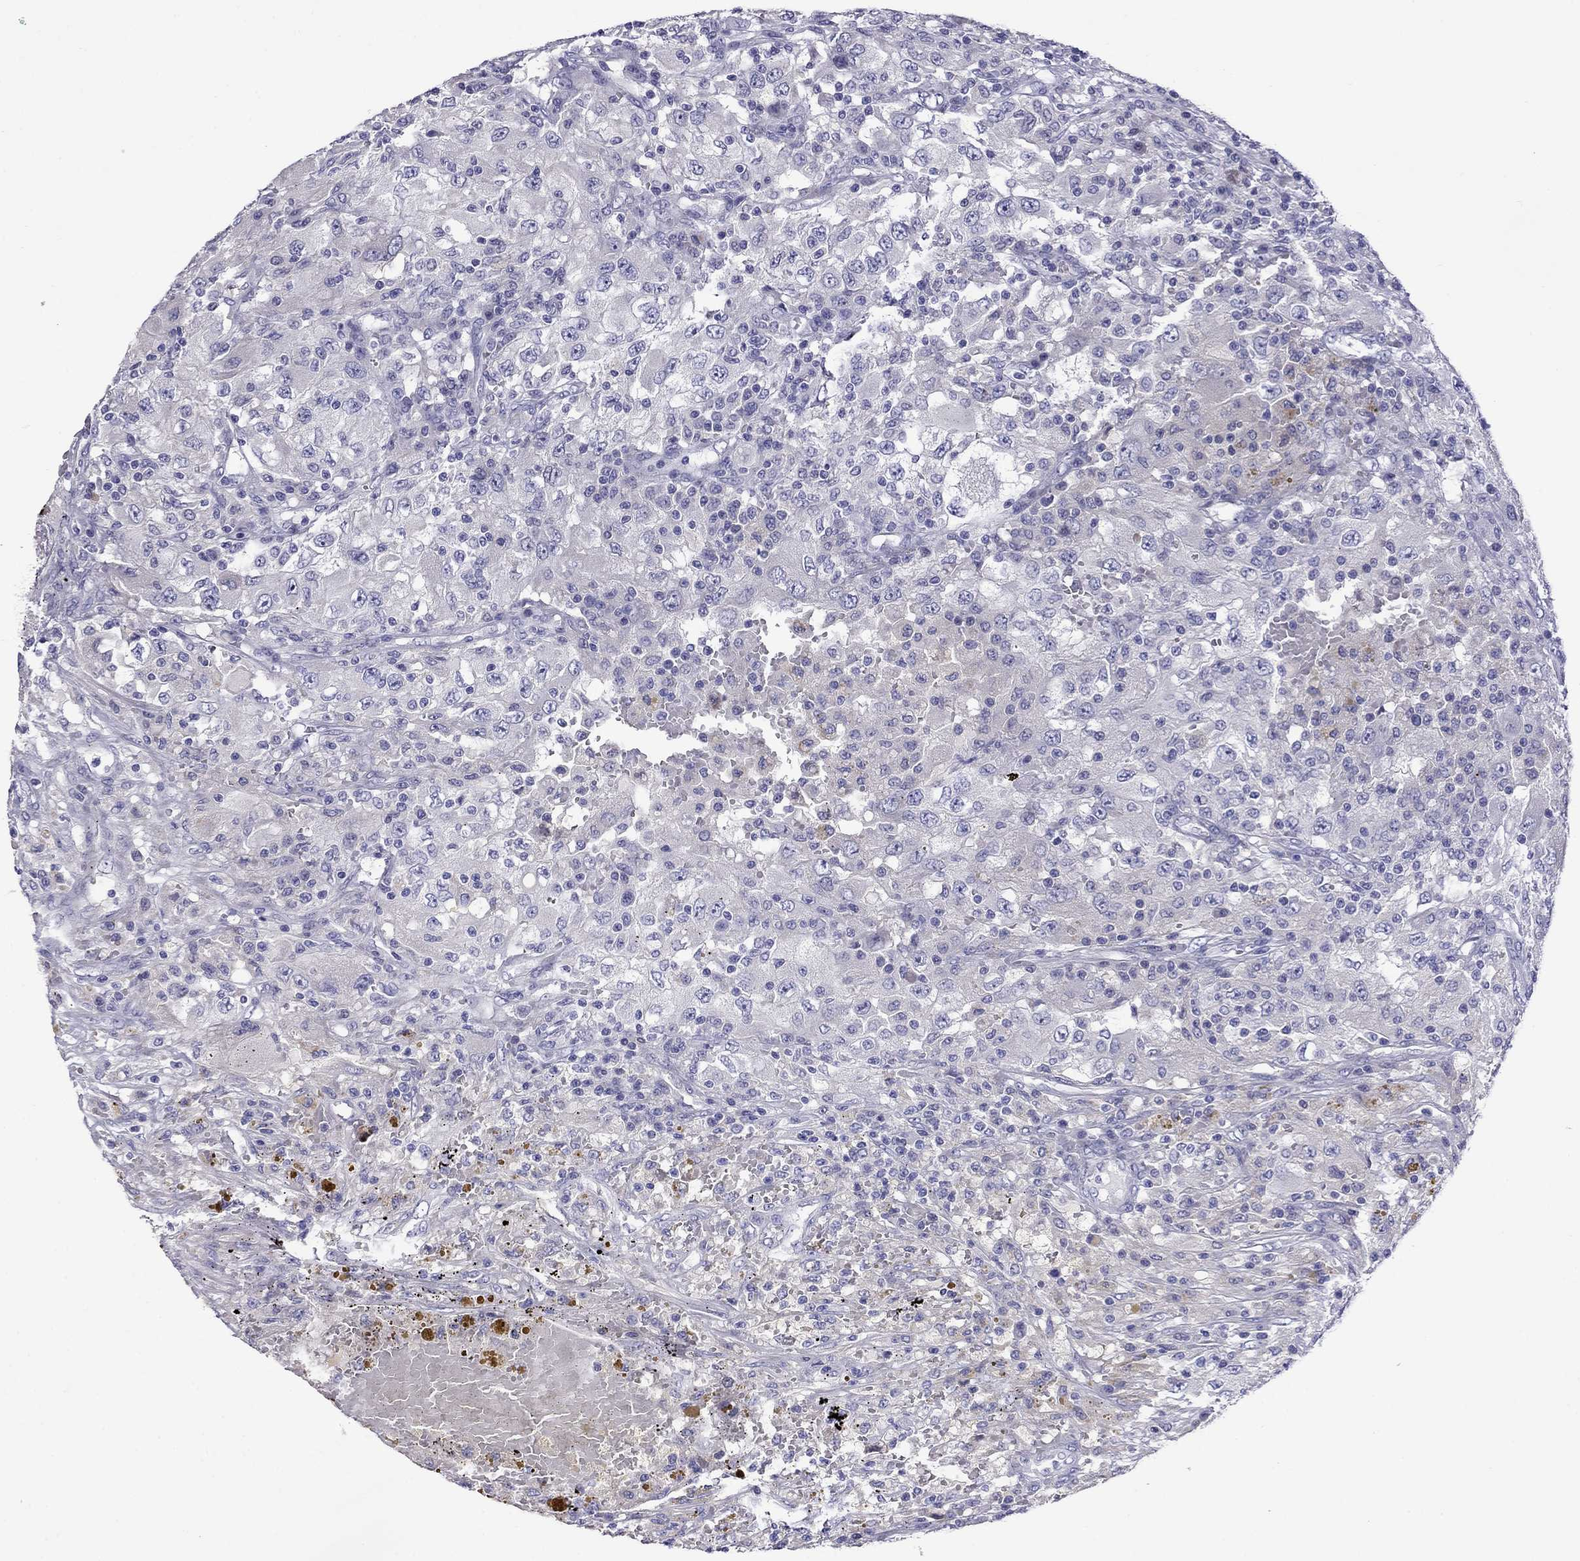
{"staining": {"intensity": "negative", "quantity": "none", "location": "none"}, "tissue": "renal cancer", "cell_type": "Tumor cells", "image_type": "cancer", "snomed": [{"axis": "morphology", "description": "Adenocarcinoma, NOS"}, {"axis": "topography", "description": "Kidney"}], "caption": "A histopathology image of renal cancer (adenocarcinoma) stained for a protein displays no brown staining in tumor cells. (DAB IHC visualized using brightfield microscopy, high magnification).", "gene": "STAR", "patient": {"sex": "female", "age": 67}}